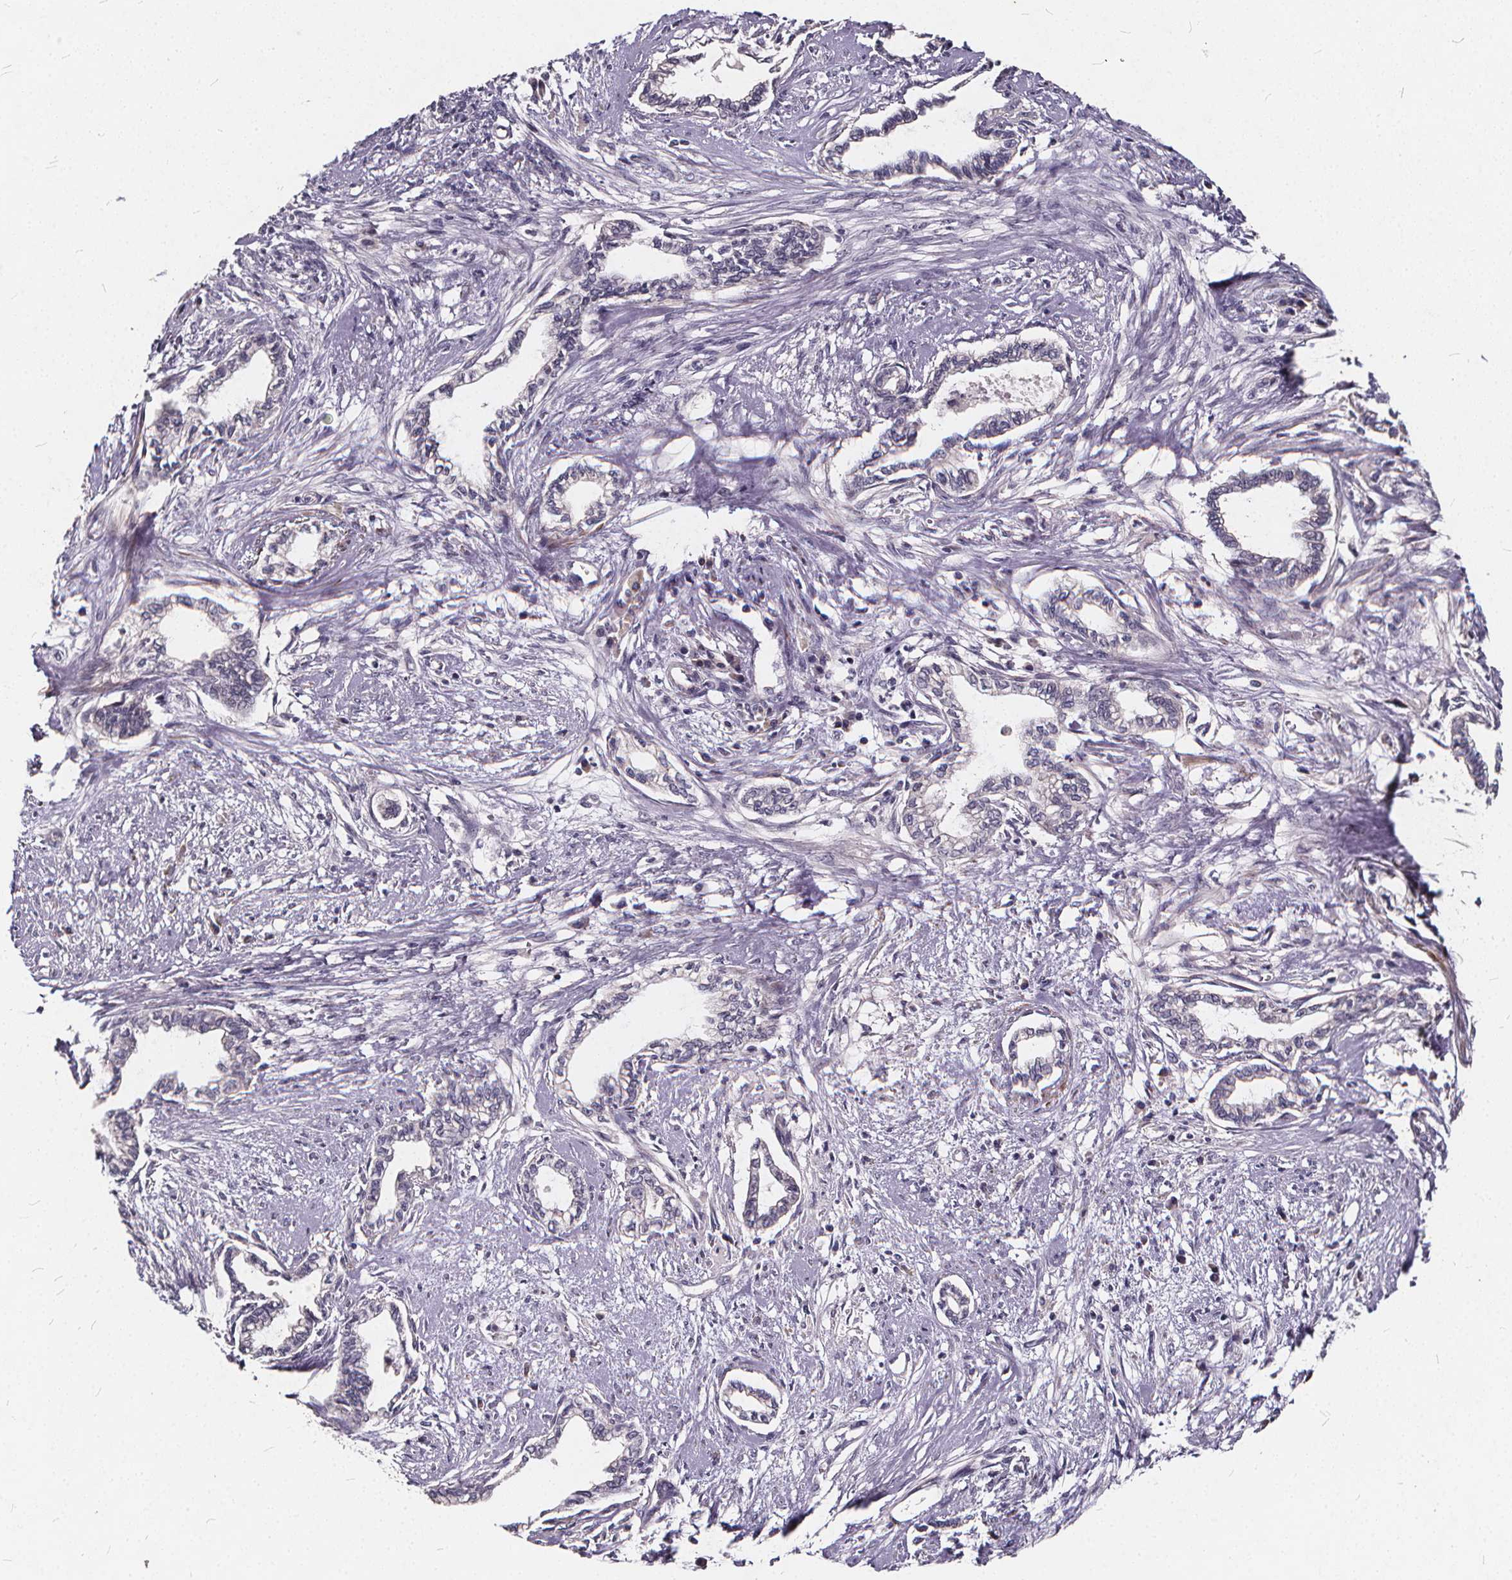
{"staining": {"intensity": "negative", "quantity": "none", "location": "none"}, "tissue": "cervical cancer", "cell_type": "Tumor cells", "image_type": "cancer", "snomed": [{"axis": "morphology", "description": "Adenocarcinoma, NOS"}, {"axis": "topography", "description": "Cervix"}], "caption": "Cervical adenocarcinoma was stained to show a protein in brown. There is no significant positivity in tumor cells.", "gene": "TSPAN14", "patient": {"sex": "female", "age": 62}}